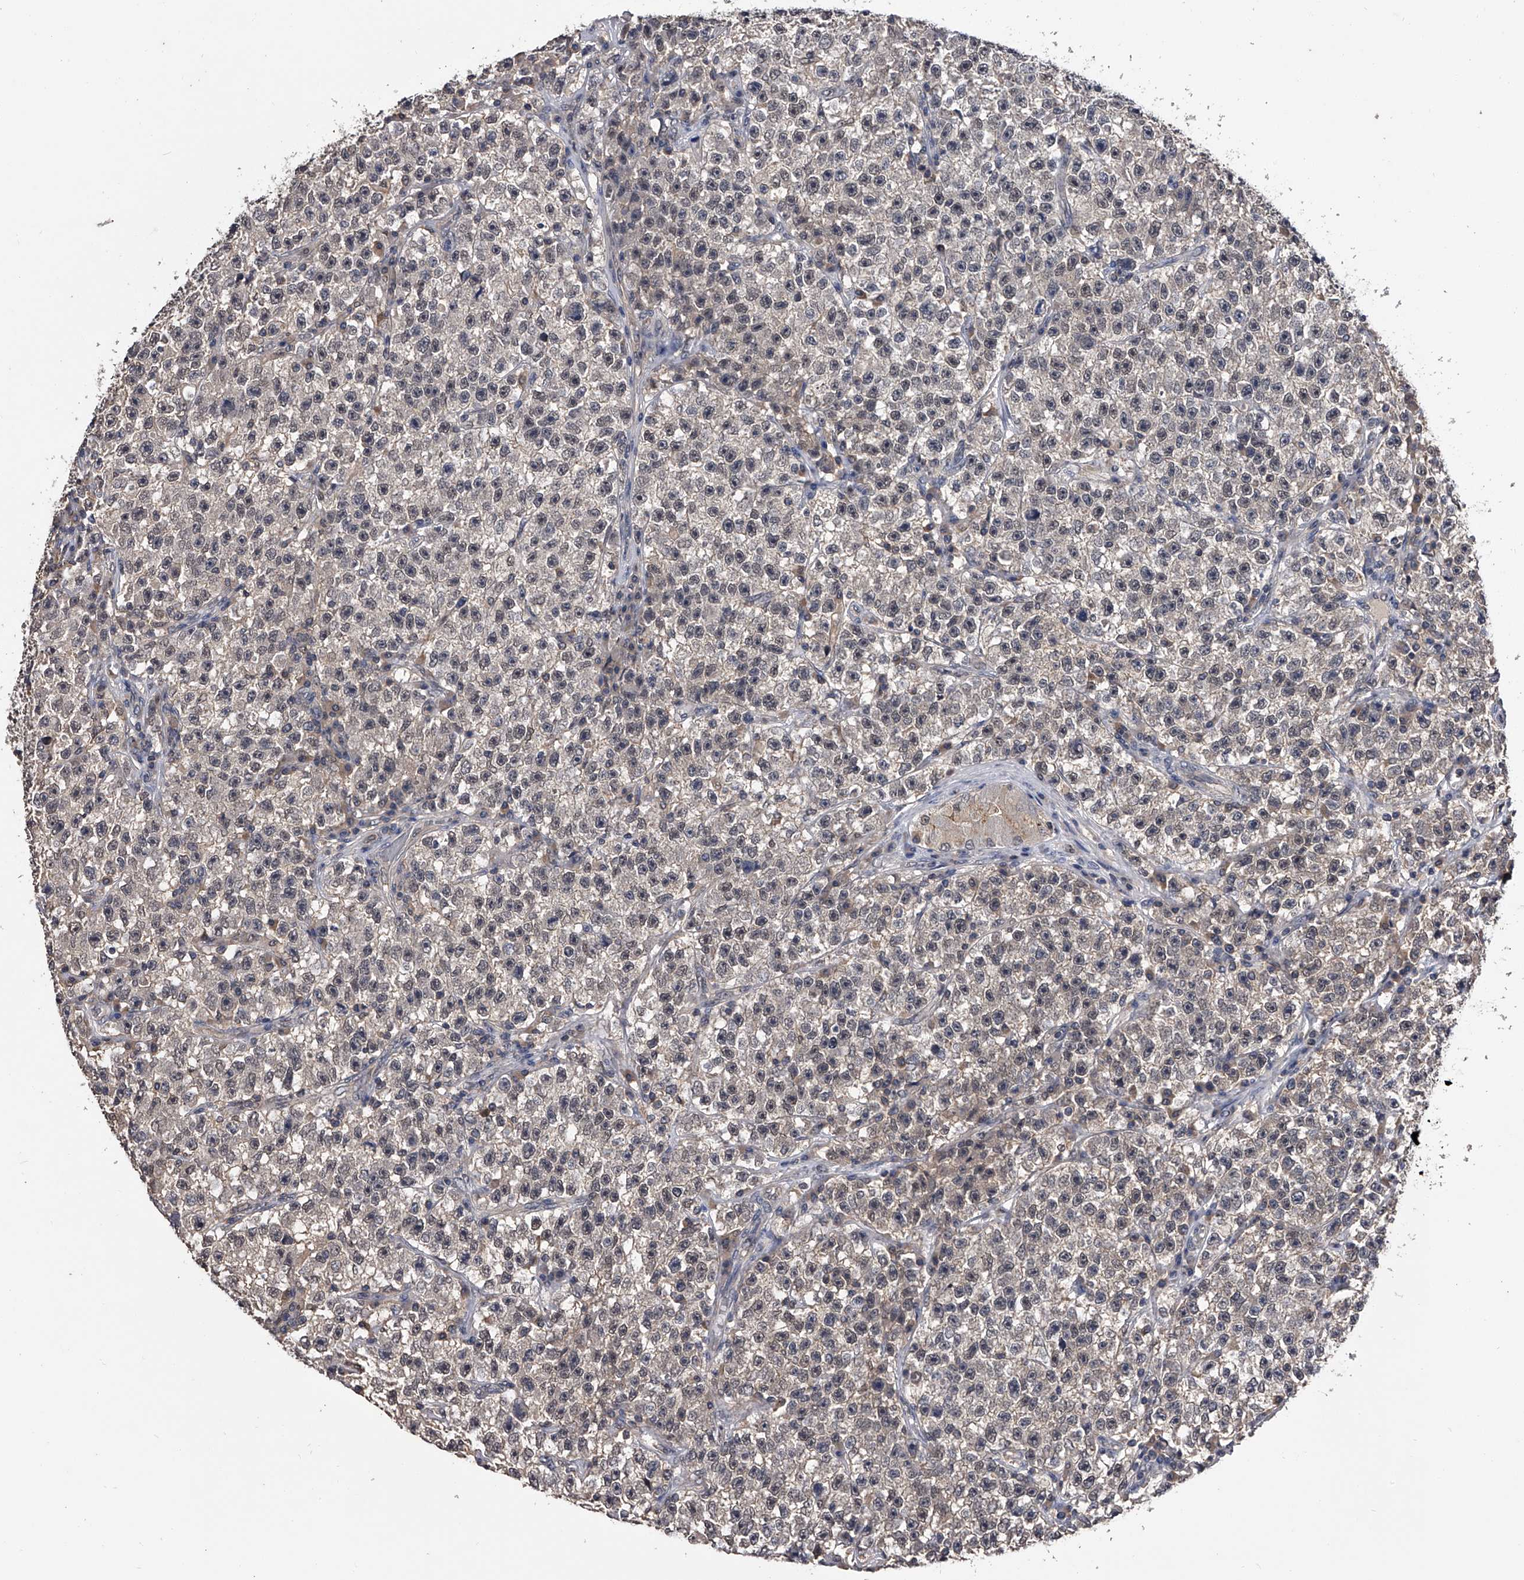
{"staining": {"intensity": "negative", "quantity": "none", "location": "none"}, "tissue": "testis cancer", "cell_type": "Tumor cells", "image_type": "cancer", "snomed": [{"axis": "morphology", "description": "Seminoma, NOS"}, {"axis": "topography", "description": "Testis"}], "caption": "The image exhibits no significant expression in tumor cells of testis seminoma.", "gene": "EFCAB7", "patient": {"sex": "male", "age": 22}}